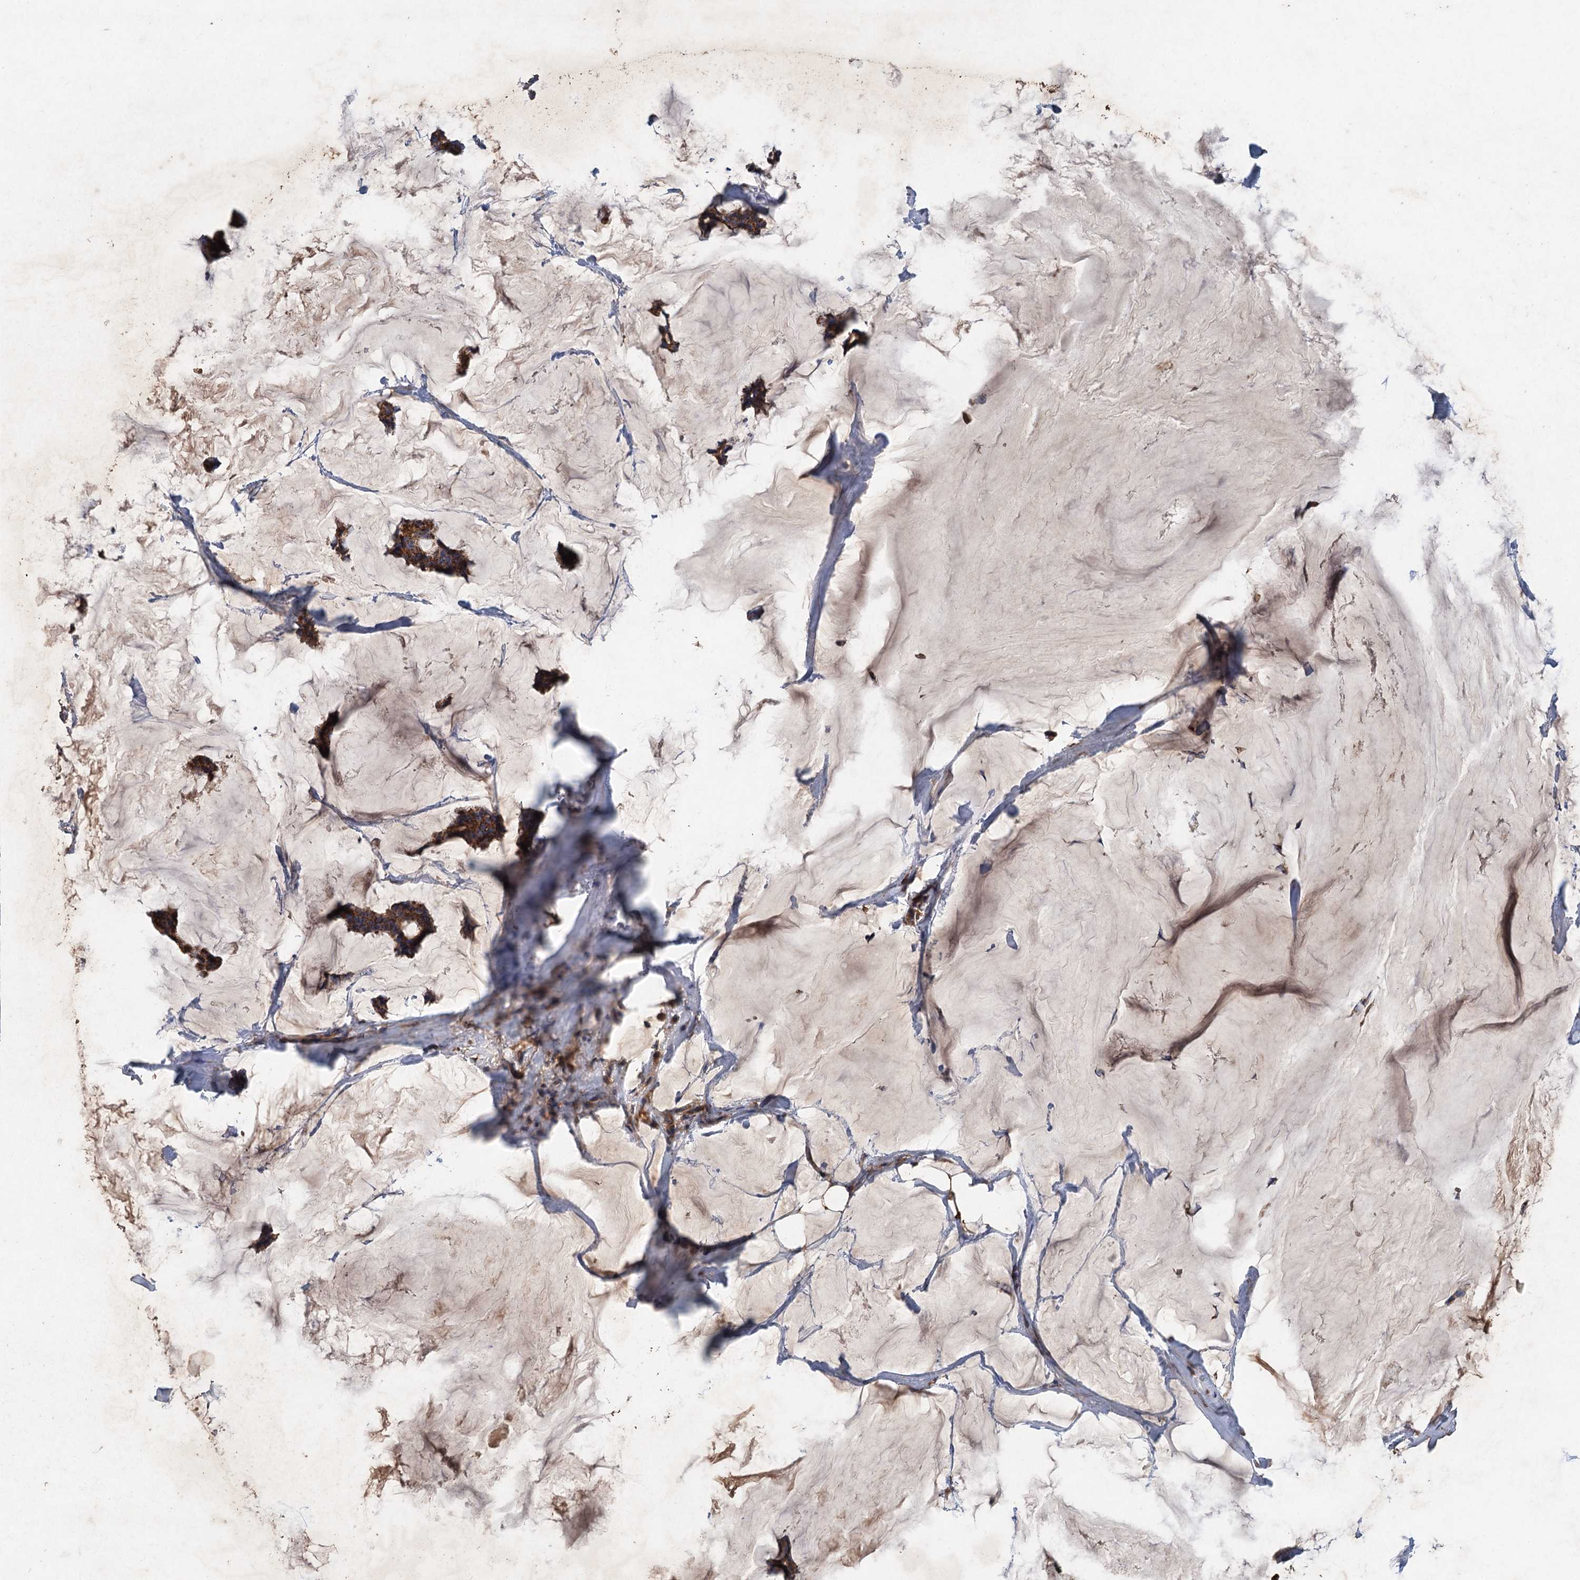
{"staining": {"intensity": "strong", "quantity": ">75%", "location": "cytoplasmic/membranous"}, "tissue": "breast cancer", "cell_type": "Tumor cells", "image_type": "cancer", "snomed": [{"axis": "morphology", "description": "Duct carcinoma"}, {"axis": "topography", "description": "Breast"}], "caption": "Brown immunohistochemical staining in human breast cancer (intraductal carcinoma) shows strong cytoplasmic/membranous positivity in about >75% of tumor cells.", "gene": "BCS1L", "patient": {"sex": "female", "age": 93}}